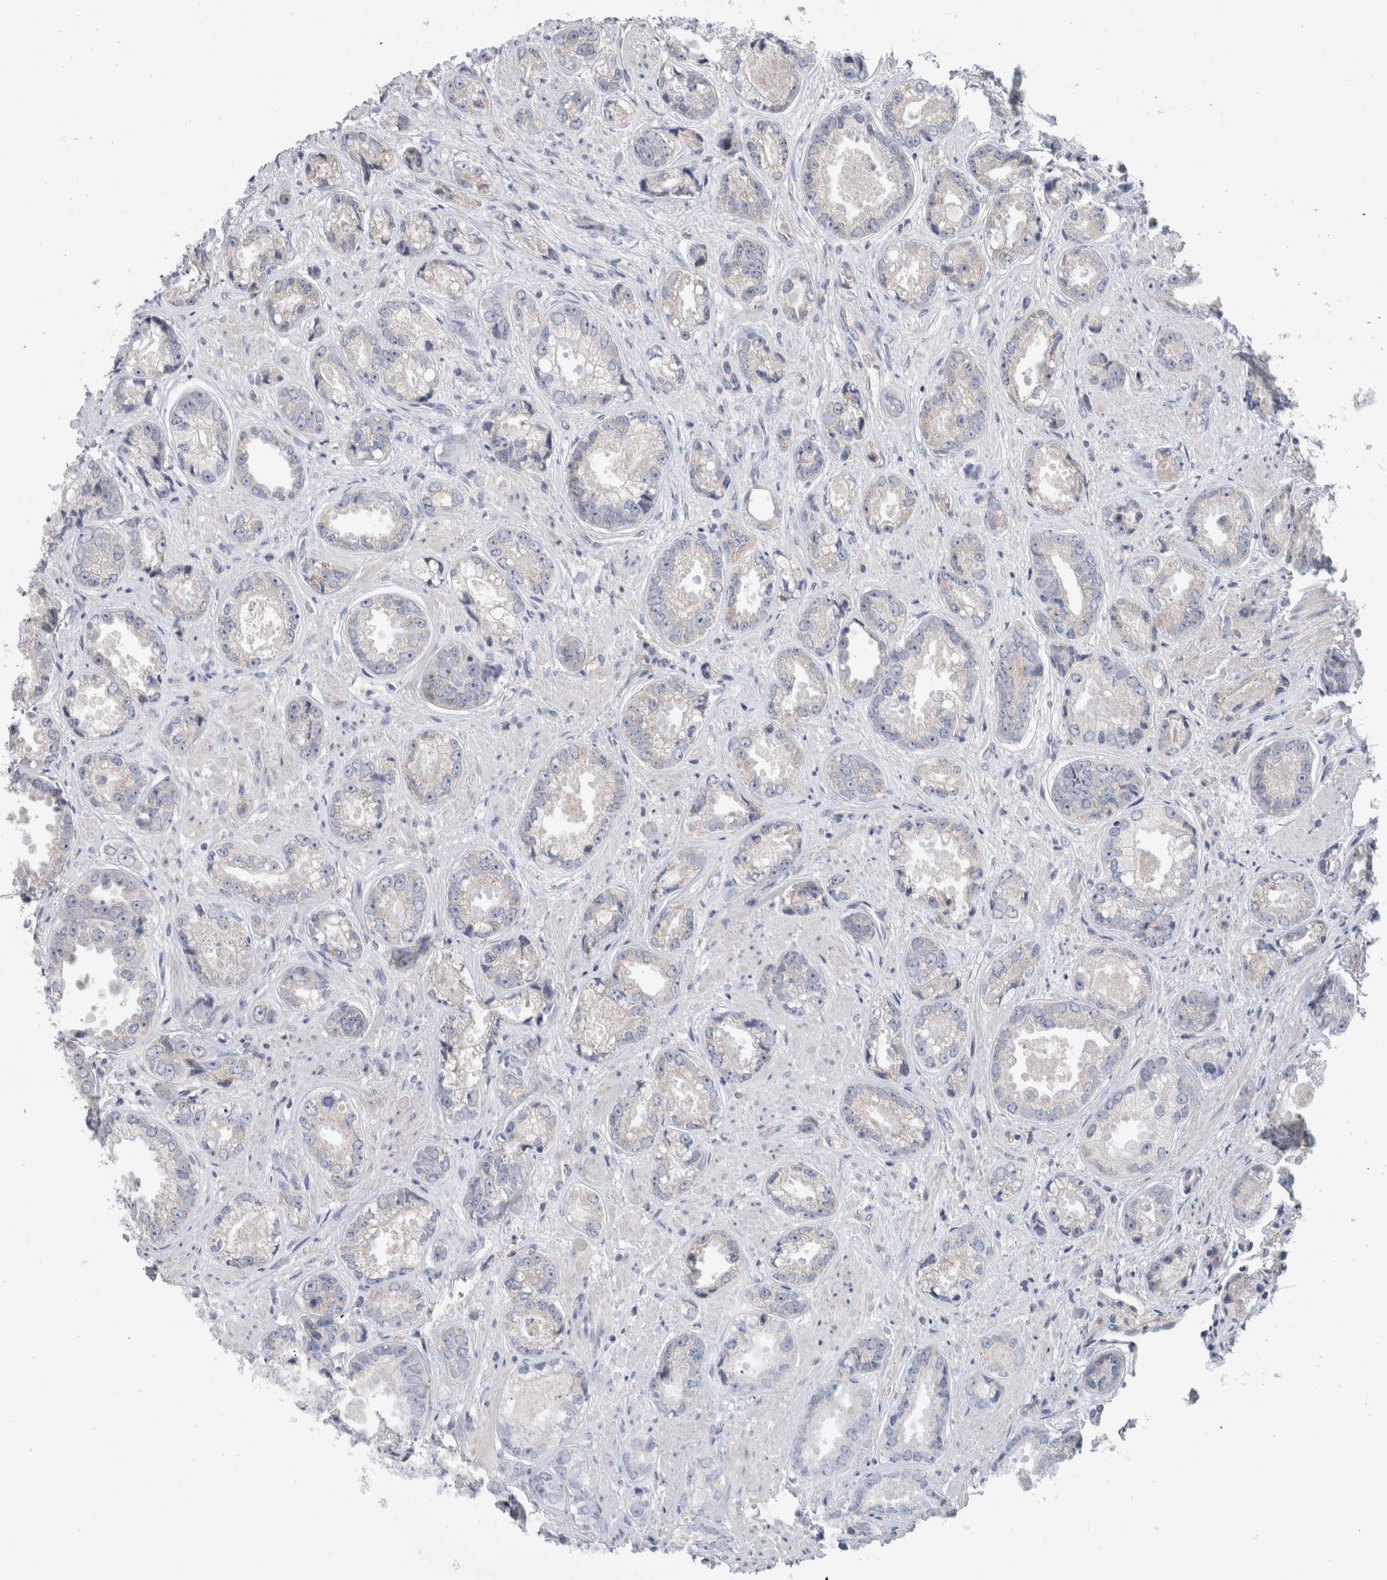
{"staining": {"intensity": "negative", "quantity": "none", "location": "none"}, "tissue": "prostate cancer", "cell_type": "Tumor cells", "image_type": "cancer", "snomed": [{"axis": "morphology", "description": "Adenocarcinoma, High grade"}, {"axis": "topography", "description": "Prostate"}], "caption": "Photomicrograph shows no protein staining in tumor cells of prostate adenocarcinoma (high-grade) tissue.", "gene": "CD55", "patient": {"sex": "male", "age": 61}}